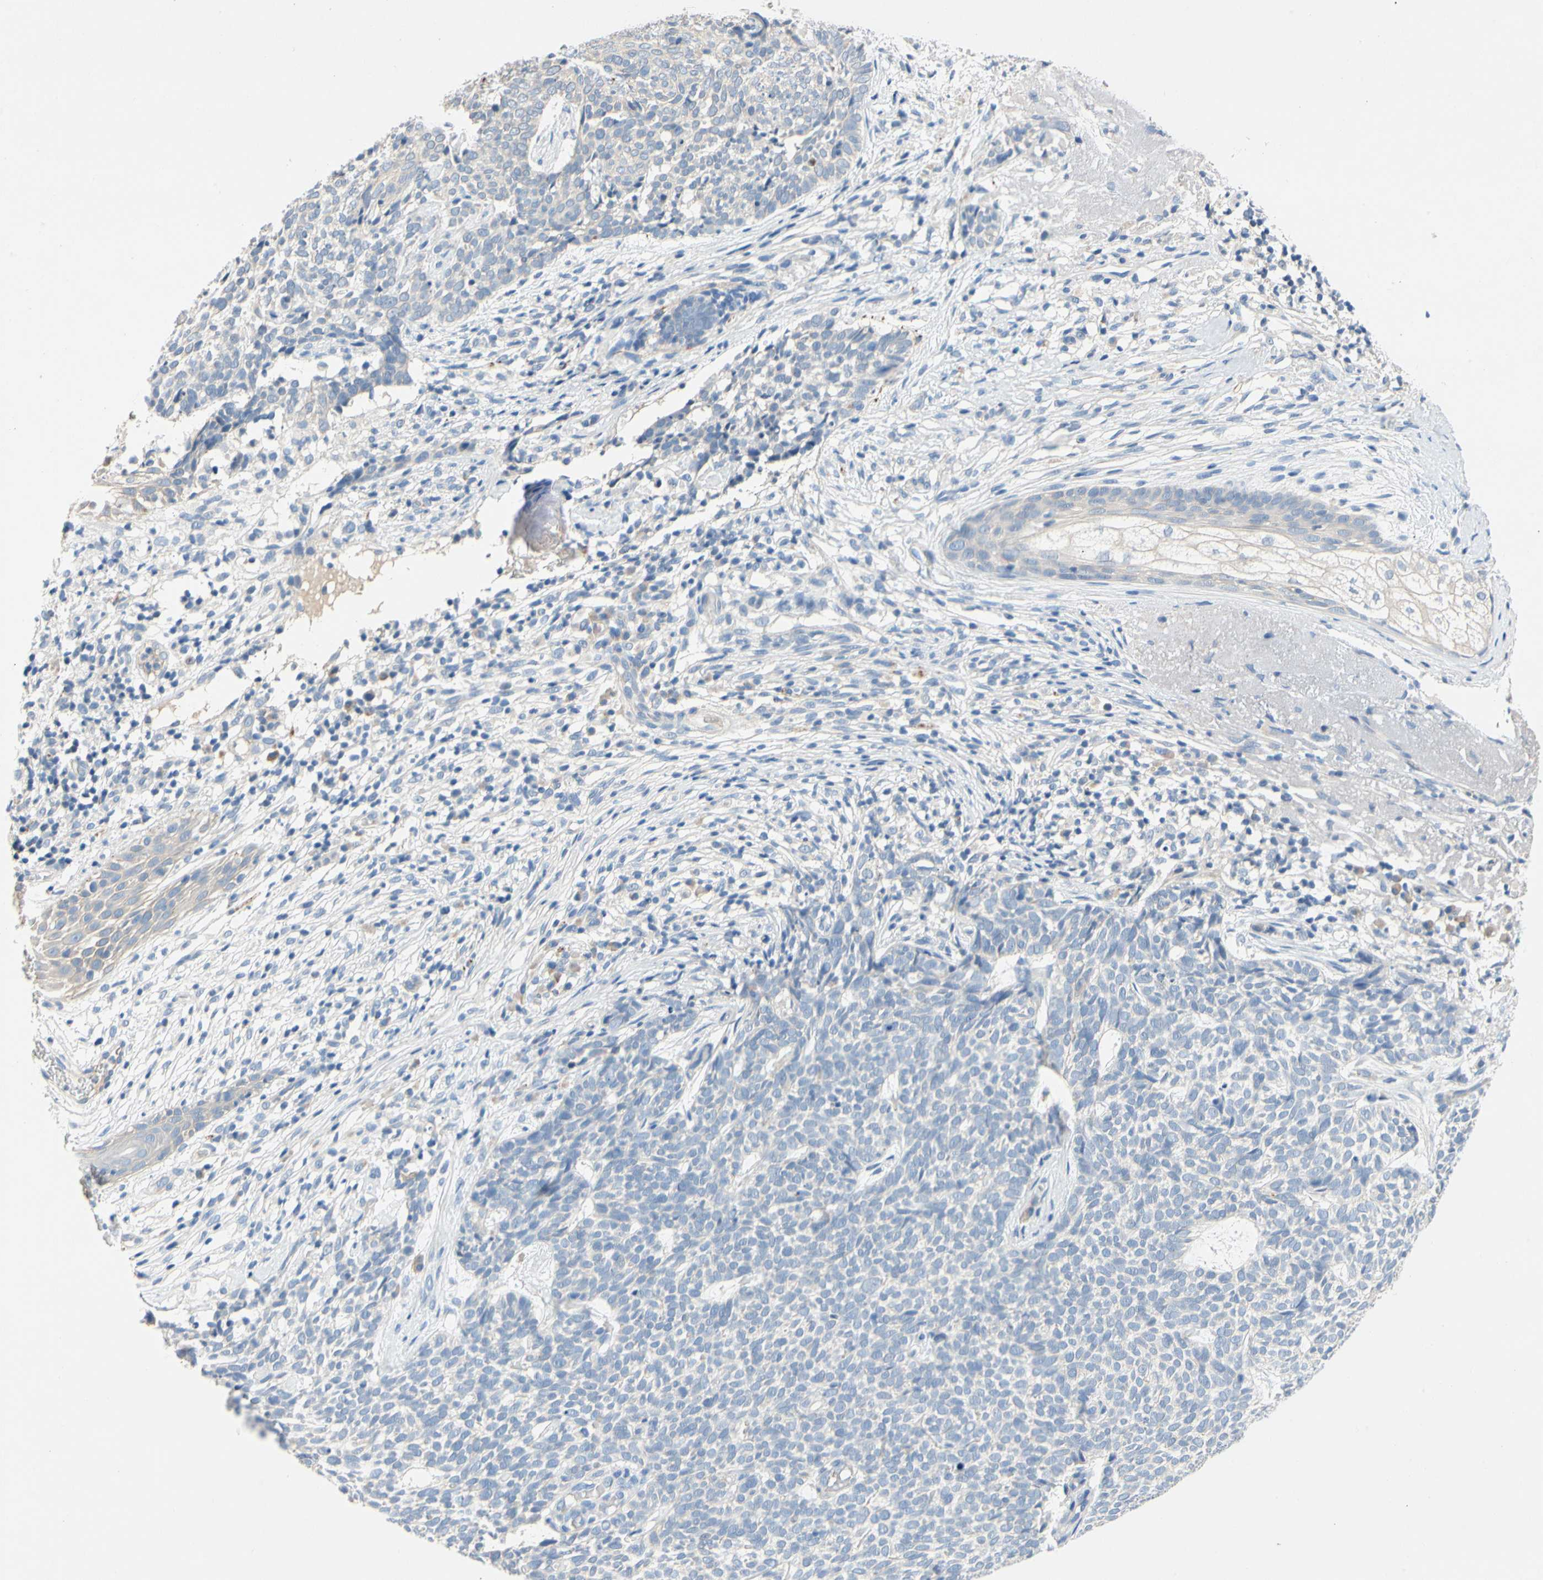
{"staining": {"intensity": "negative", "quantity": "none", "location": "none"}, "tissue": "skin cancer", "cell_type": "Tumor cells", "image_type": "cancer", "snomed": [{"axis": "morphology", "description": "Basal cell carcinoma"}, {"axis": "topography", "description": "Skin"}], "caption": "Immunohistochemistry (IHC) image of basal cell carcinoma (skin) stained for a protein (brown), which displays no staining in tumor cells.", "gene": "CCM2L", "patient": {"sex": "female", "age": 84}}